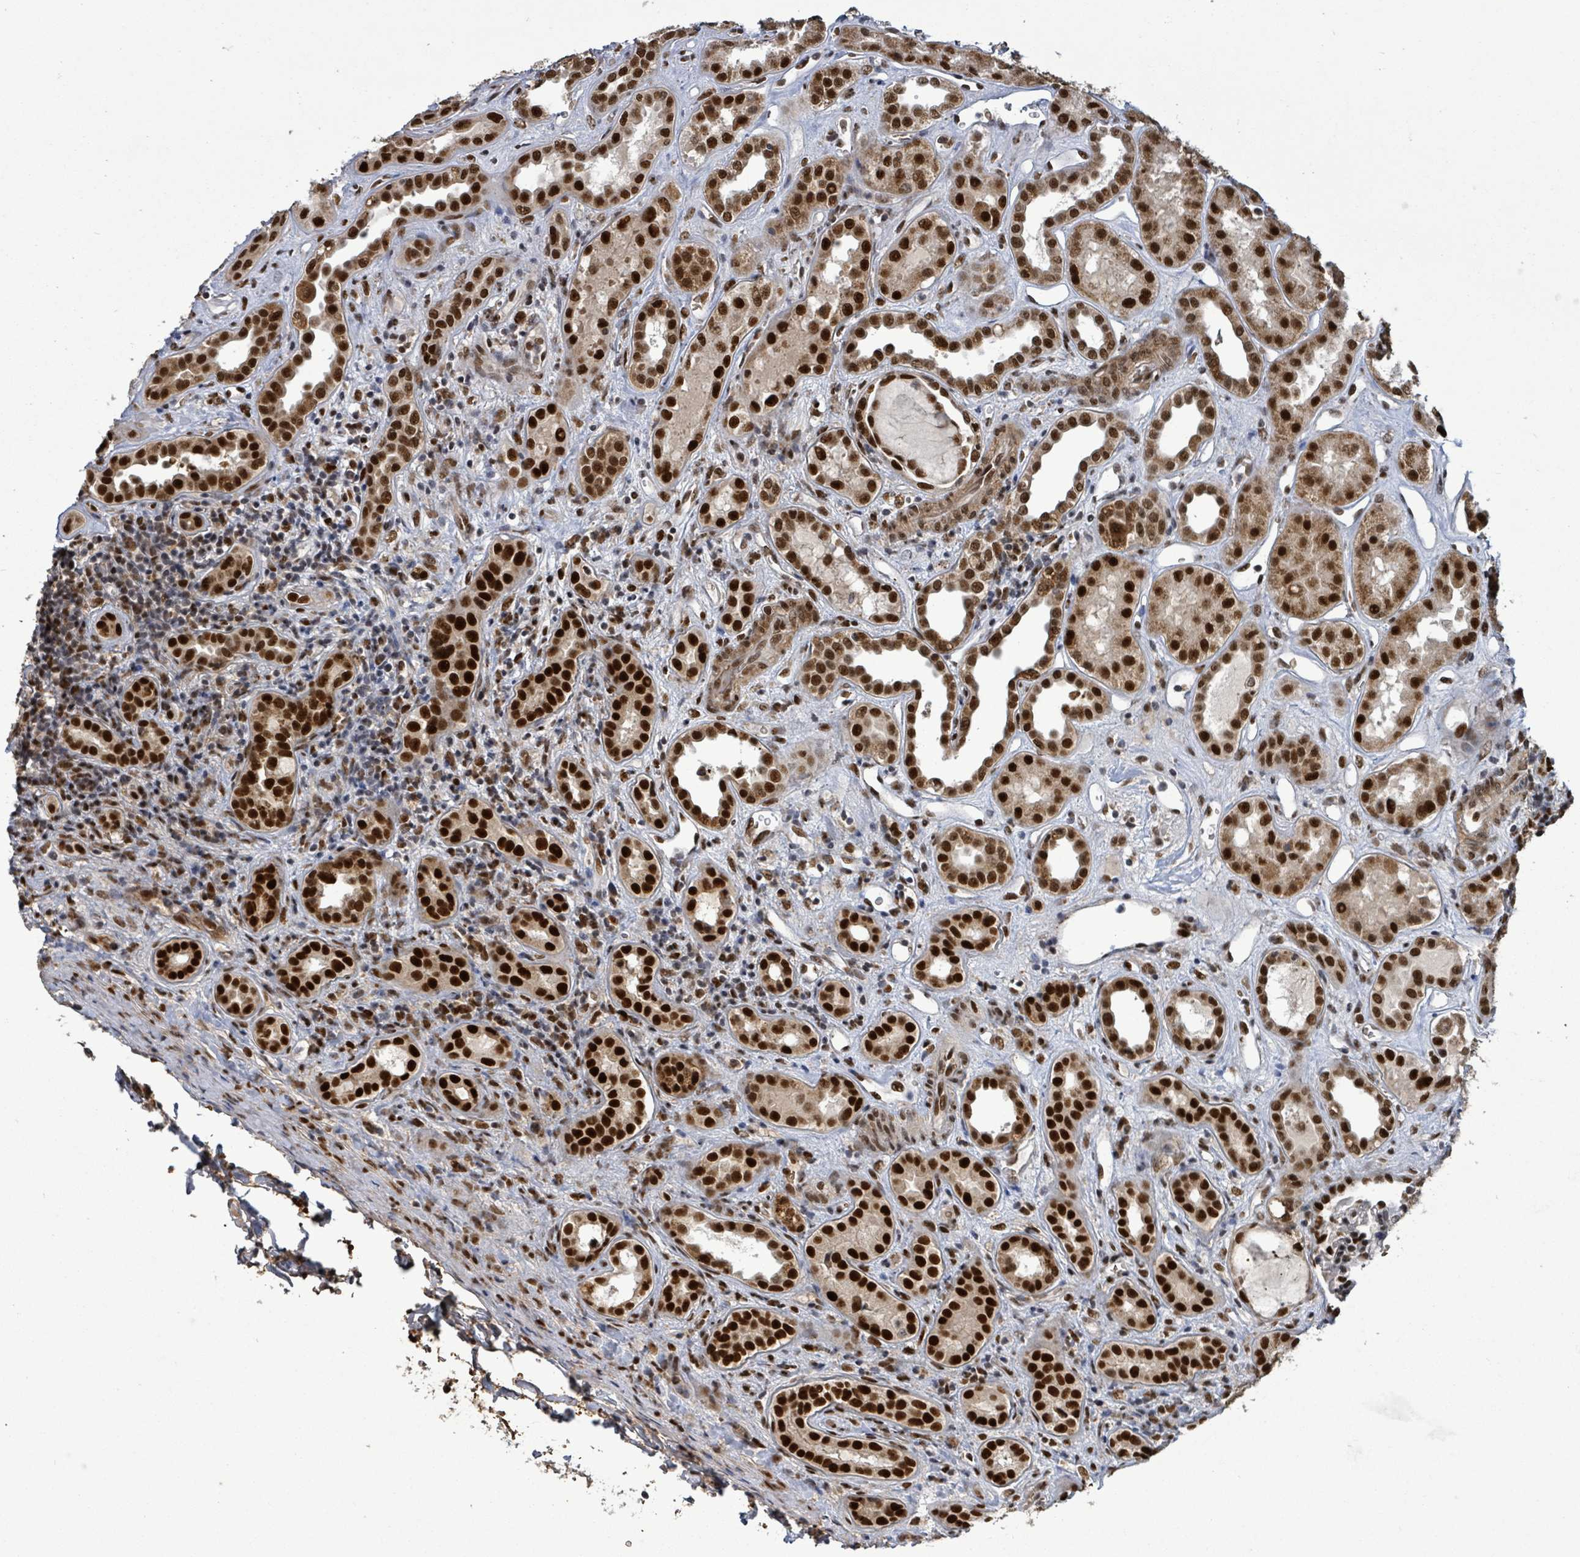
{"staining": {"intensity": "strong", "quantity": ">75%", "location": "nuclear"}, "tissue": "kidney", "cell_type": "Cells in glomeruli", "image_type": "normal", "snomed": [{"axis": "morphology", "description": "Normal tissue, NOS"}, {"axis": "topography", "description": "Kidney"}], "caption": "An immunohistochemistry image of normal tissue is shown. Protein staining in brown highlights strong nuclear positivity in kidney within cells in glomeruli. The staining was performed using DAB, with brown indicating positive protein expression. Nuclei are stained blue with hematoxylin.", "gene": "PATZ1", "patient": {"sex": "male", "age": 59}}